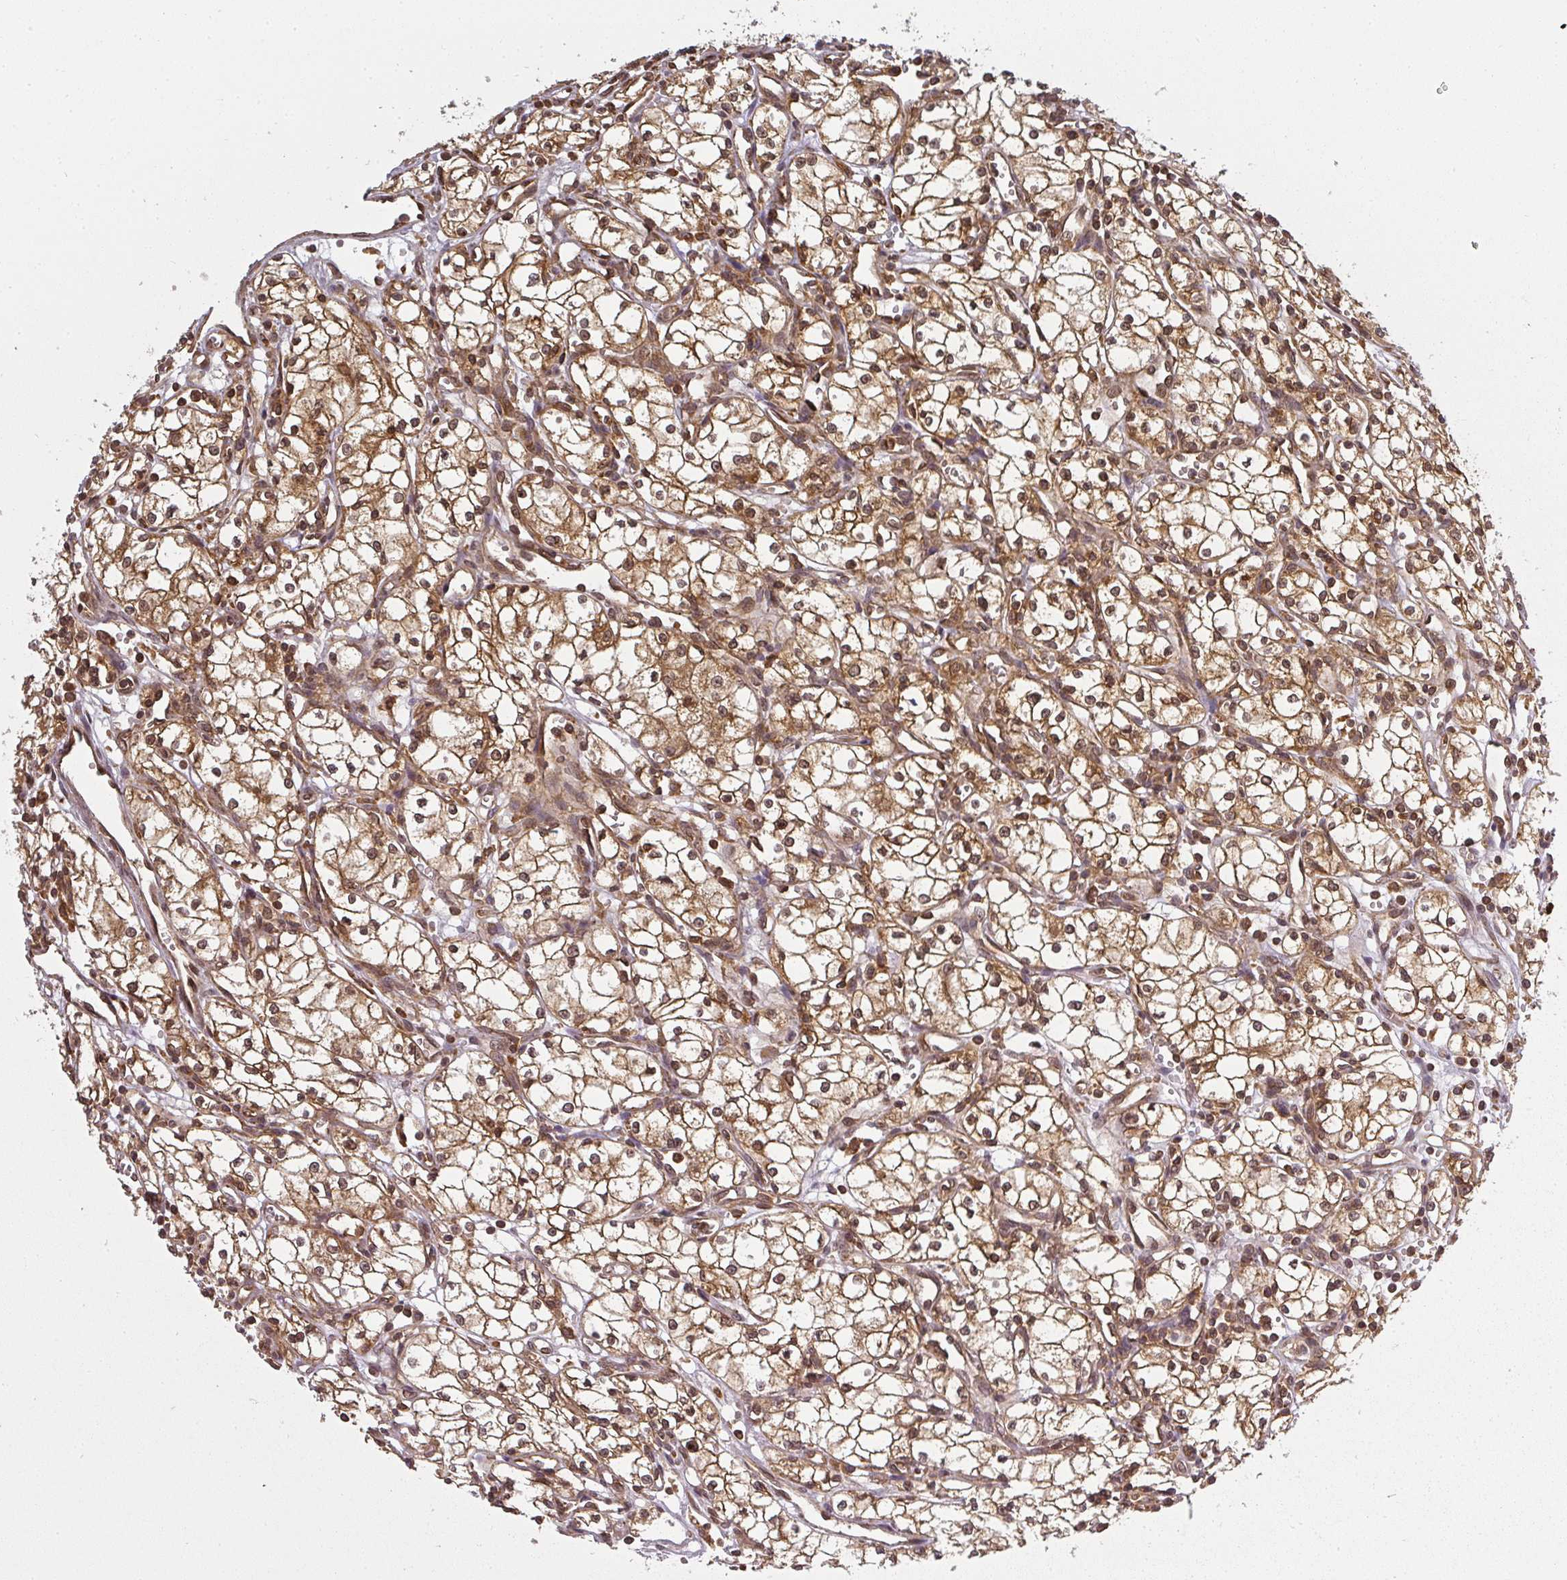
{"staining": {"intensity": "moderate", "quantity": ">75%", "location": "cytoplasmic/membranous,nuclear"}, "tissue": "renal cancer", "cell_type": "Tumor cells", "image_type": "cancer", "snomed": [{"axis": "morphology", "description": "Adenocarcinoma, NOS"}, {"axis": "topography", "description": "Kidney"}], "caption": "Renal adenocarcinoma stained with a protein marker reveals moderate staining in tumor cells.", "gene": "PPP6R3", "patient": {"sex": "male", "age": 59}}